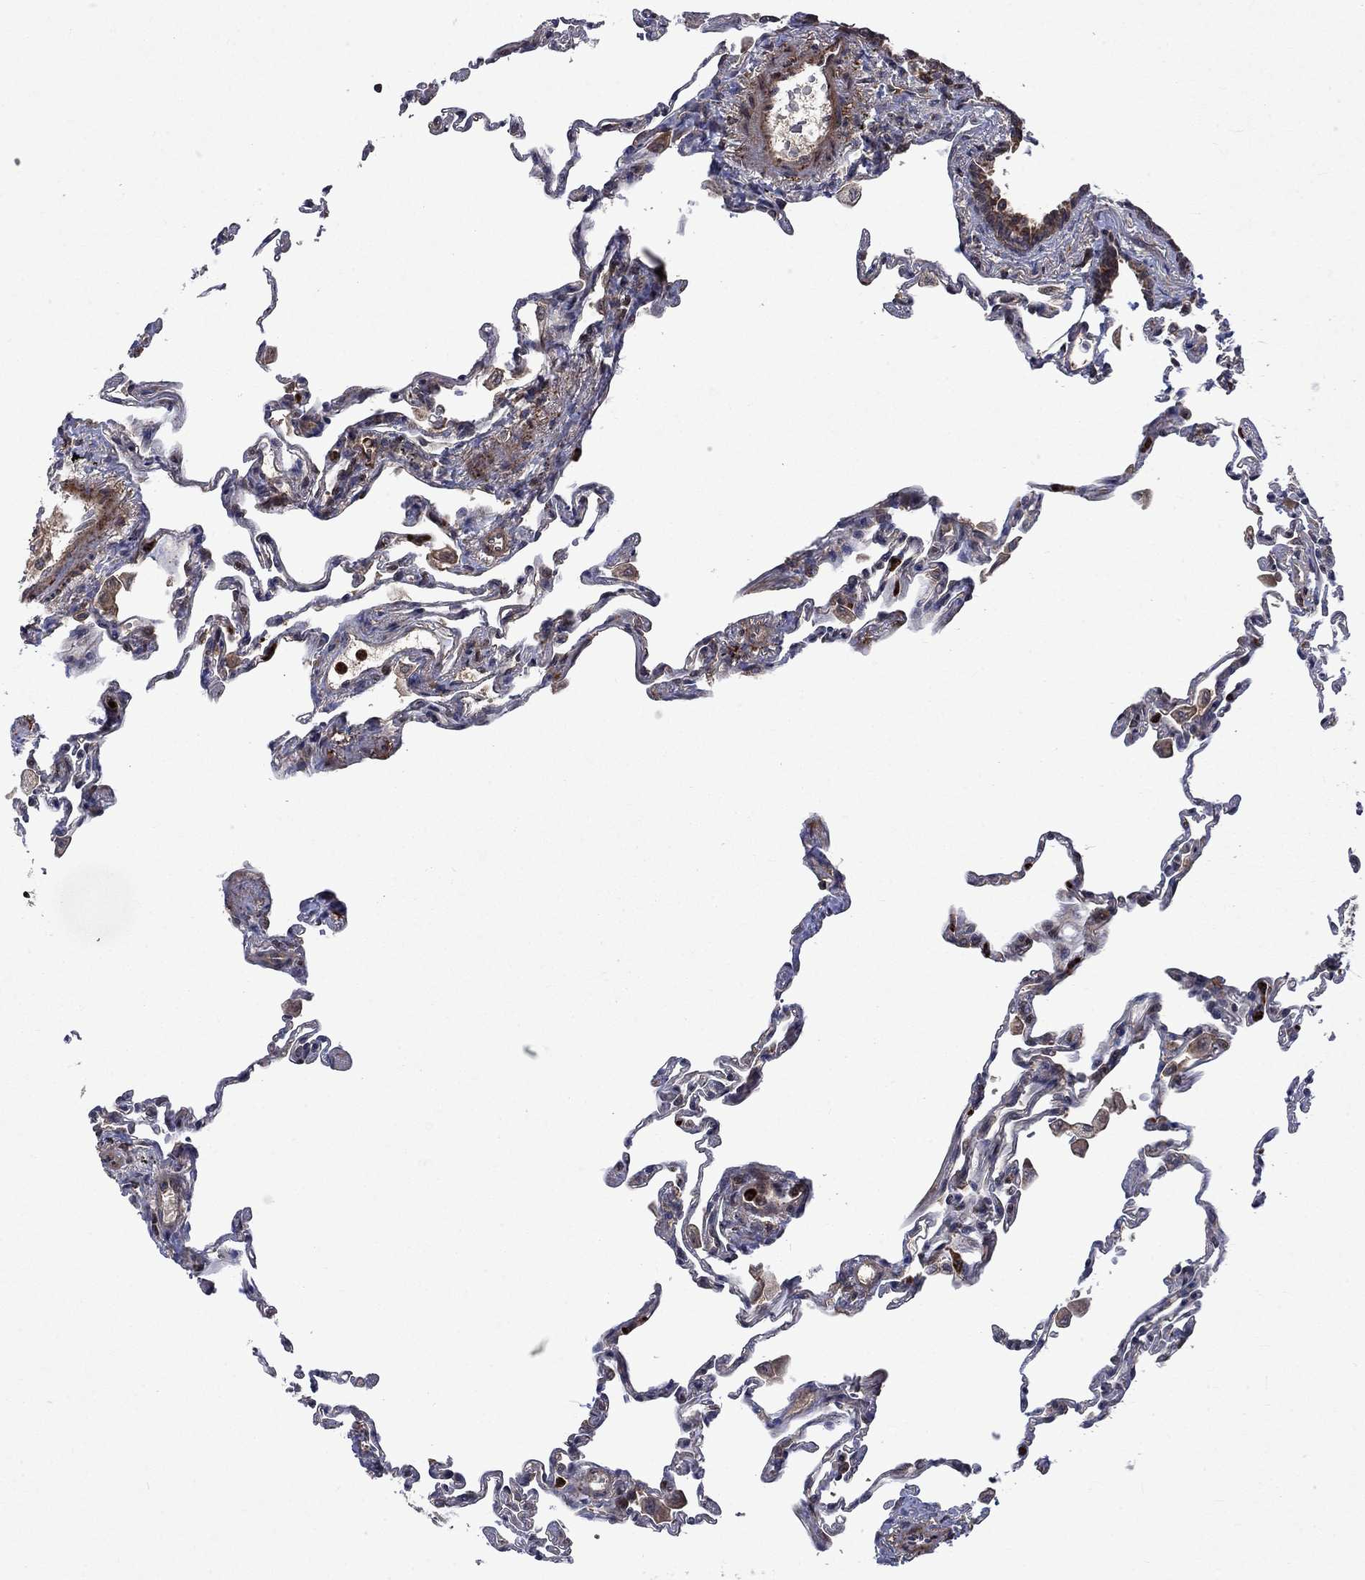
{"staining": {"intensity": "moderate", "quantity": "25%-75%", "location": "cytoplasmic/membranous"}, "tissue": "lung", "cell_type": "Alveolar cells", "image_type": "normal", "snomed": [{"axis": "morphology", "description": "Normal tissue, NOS"}, {"axis": "topography", "description": "Lung"}], "caption": "Approximately 25%-75% of alveolar cells in normal lung reveal moderate cytoplasmic/membranous protein staining as visualized by brown immunohistochemical staining.", "gene": "TMEM33", "patient": {"sex": "female", "age": 57}}